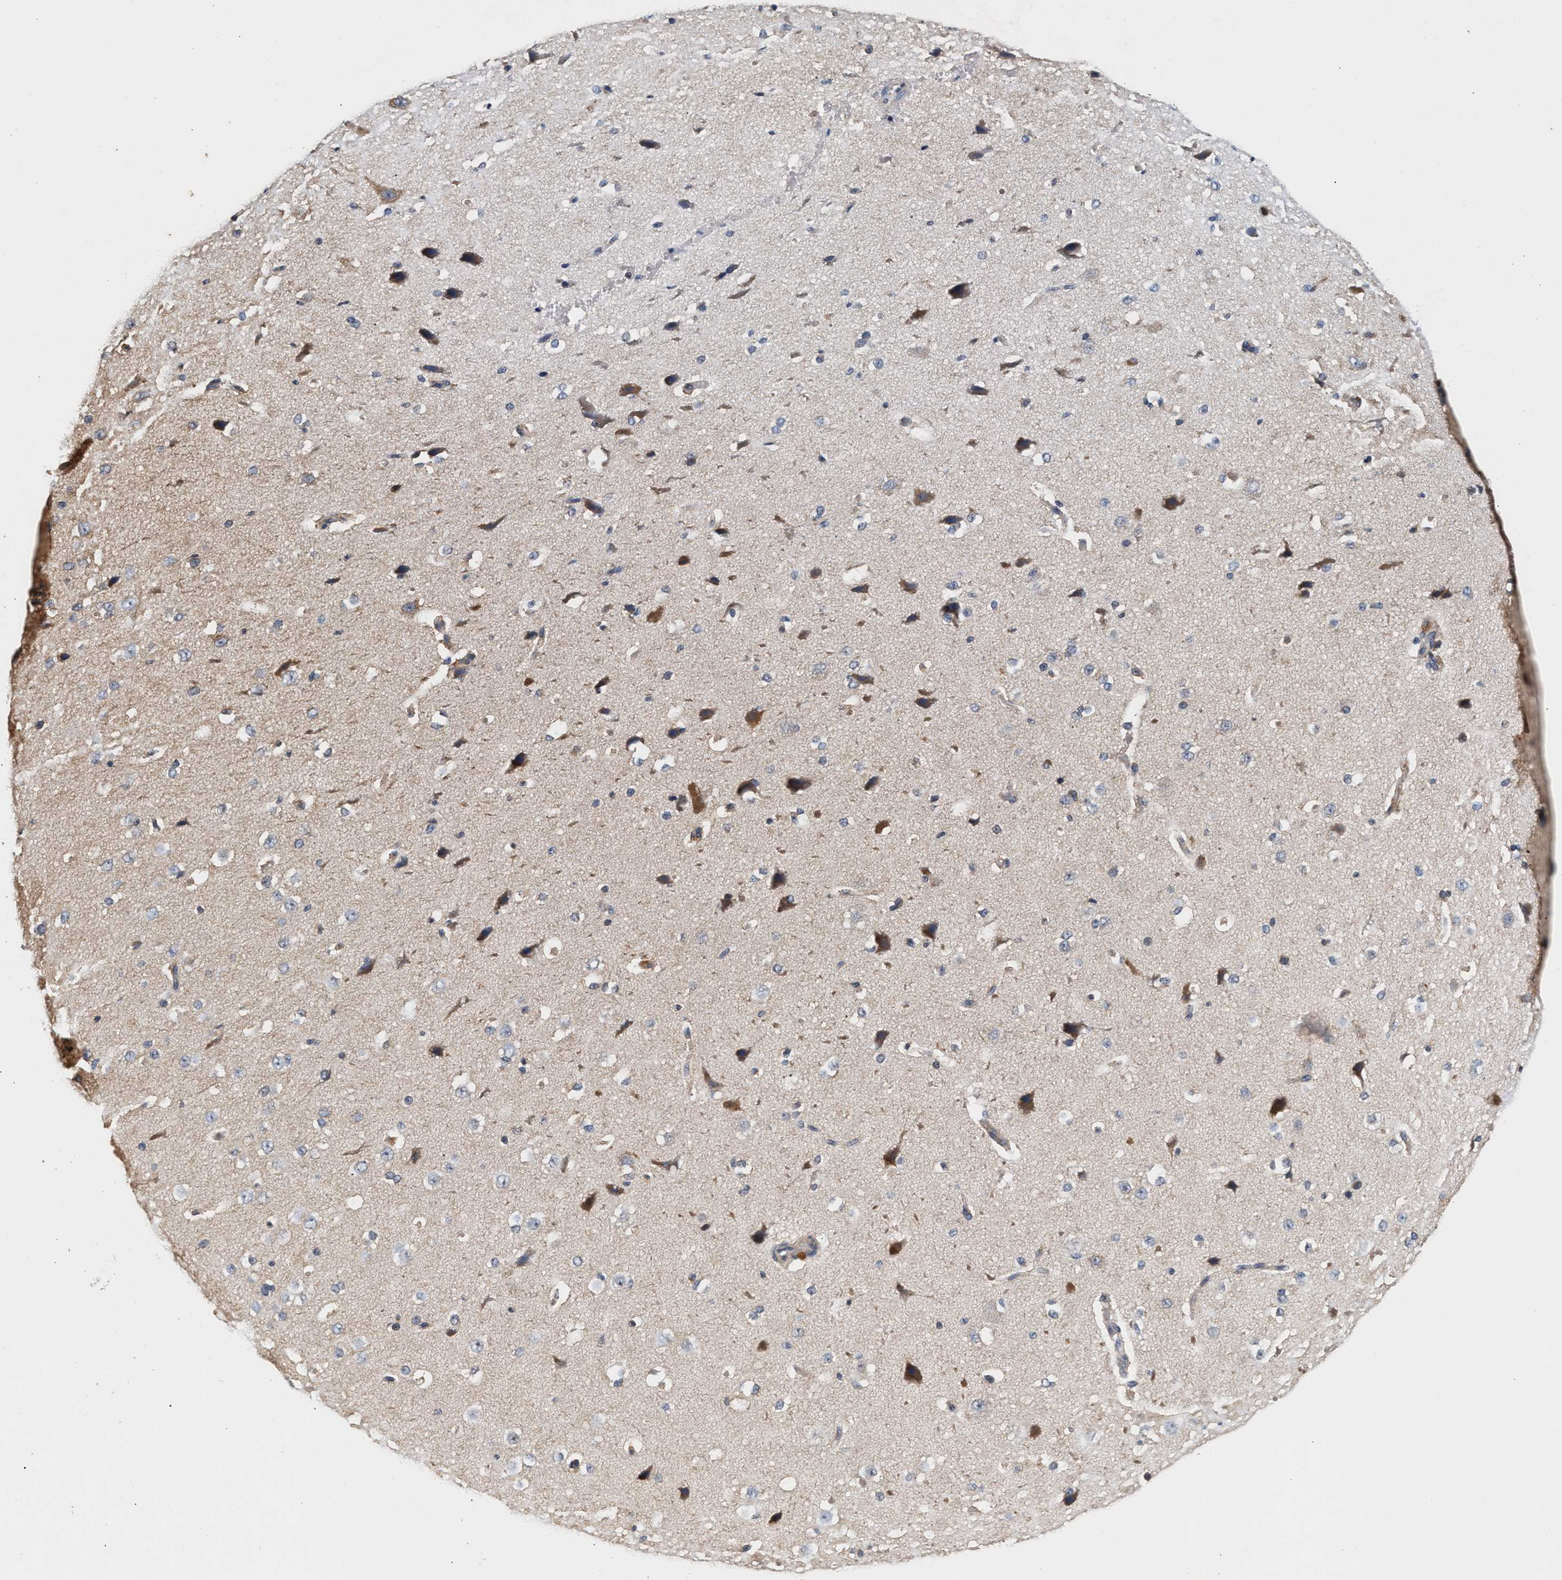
{"staining": {"intensity": "negative", "quantity": "none", "location": "none"}, "tissue": "cerebral cortex", "cell_type": "Endothelial cells", "image_type": "normal", "snomed": [{"axis": "morphology", "description": "Normal tissue, NOS"}, {"axis": "morphology", "description": "Developmental malformation"}, {"axis": "topography", "description": "Cerebral cortex"}], "caption": "Cerebral cortex stained for a protein using IHC shows no positivity endothelial cells.", "gene": "PTGR3", "patient": {"sex": "female", "age": 30}}